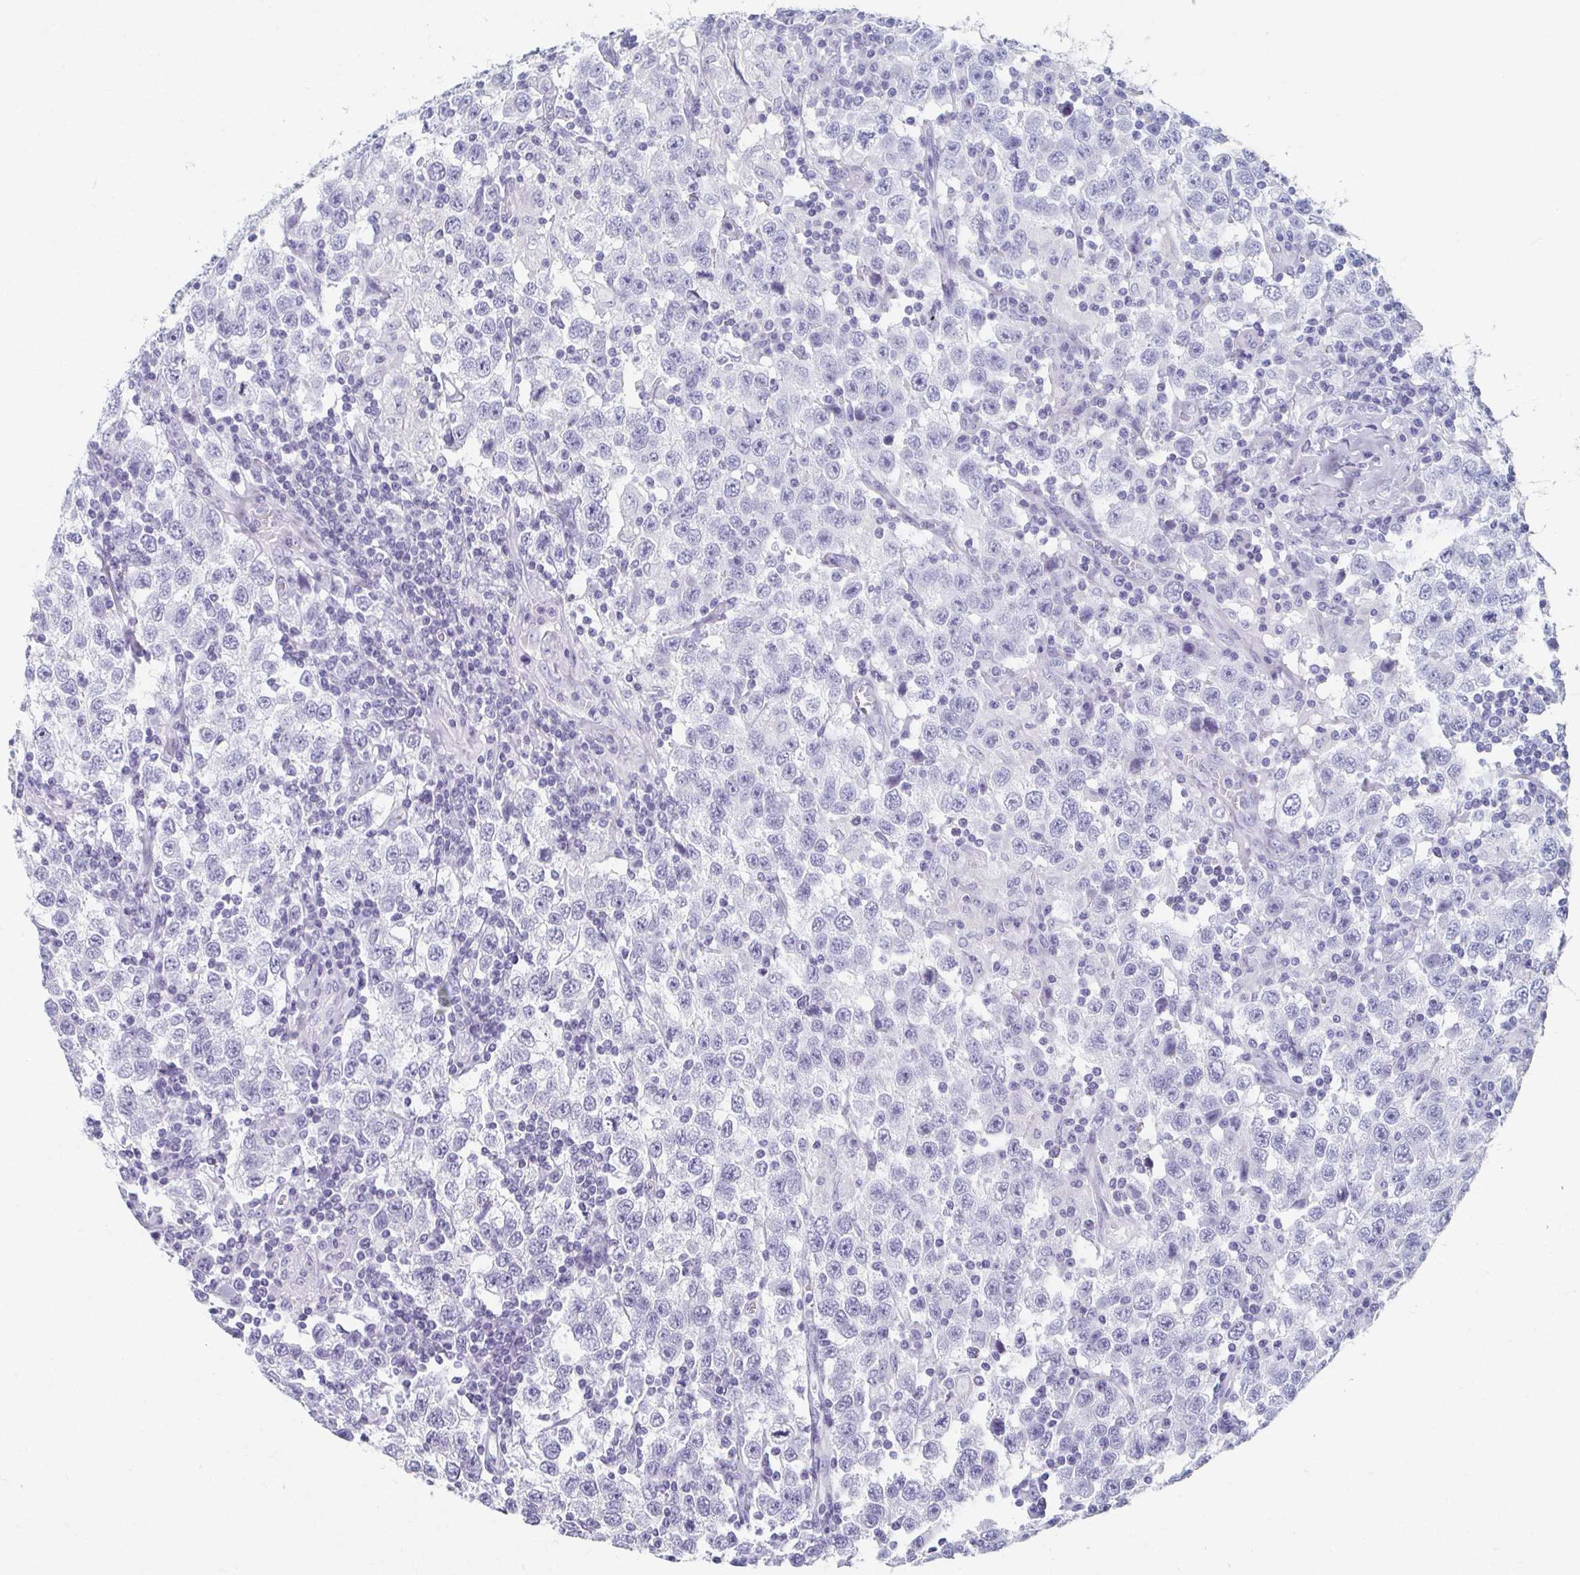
{"staining": {"intensity": "negative", "quantity": "none", "location": "none"}, "tissue": "testis cancer", "cell_type": "Tumor cells", "image_type": "cancer", "snomed": [{"axis": "morphology", "description": "Seminoma, NOS"}, {"axis": "topography", "description": "Testis"}], "caption": "Human seminoma (testis) stained for a protein using IHC exhibits no expression in tumor cells.", "gene": "GHRL", "patient": {"sex": "male", "age": 41}}